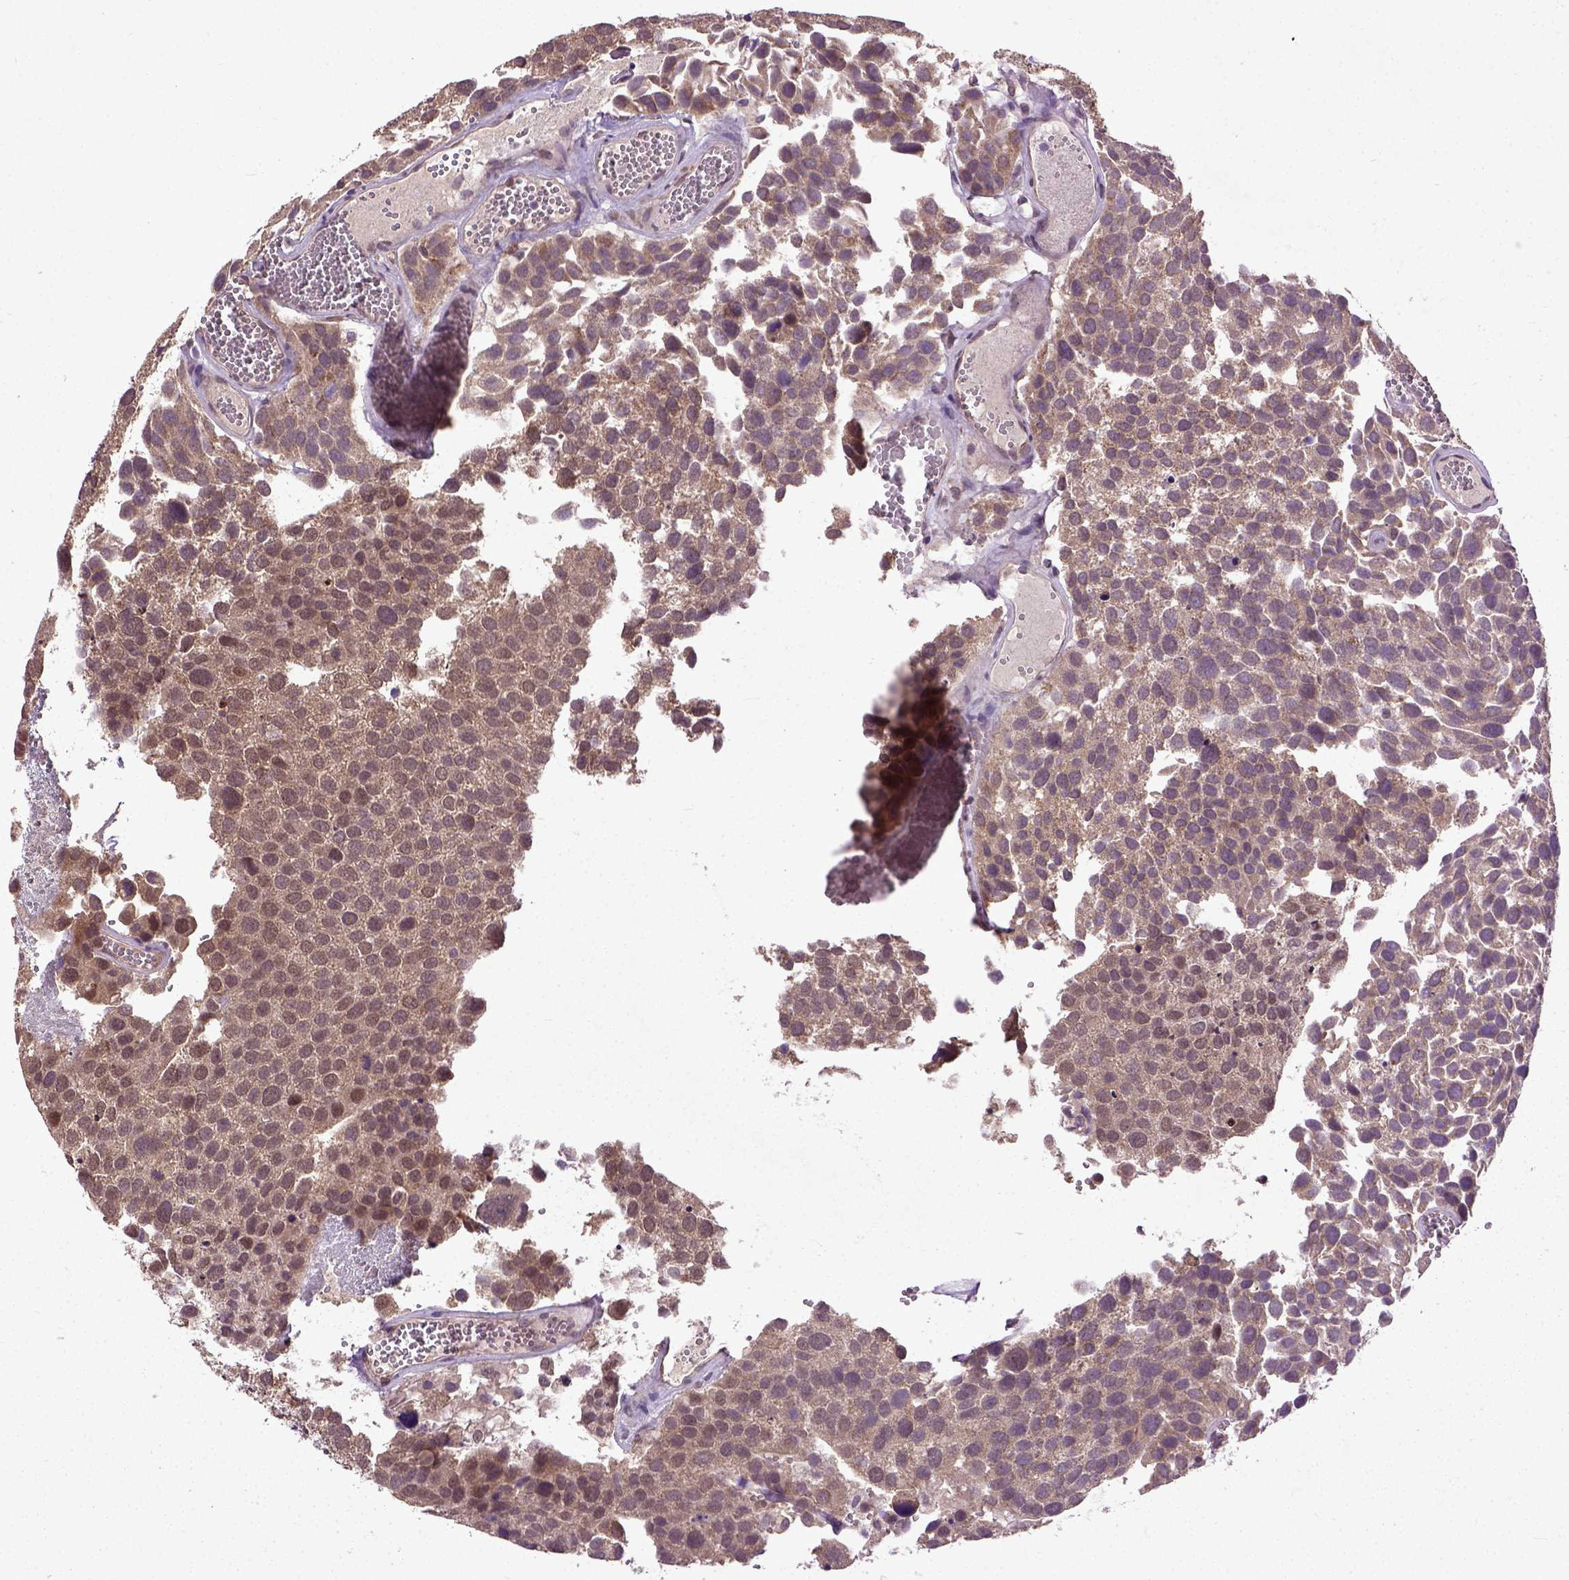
{"staining": {"intensity": "moderate", "quantity": ">75%", "location": "cytoplasmic/membranous,nuclear"}, "tissue": "urothelial cancer", "cell_type": "Tumor cells", "image_type": "cancer", "snomed": [{"axis": "morphology", "description": "Urothelial carcinoma, Low grade"}, {"axis": "topography", "description": "Urinary bladder"}], "caption": "Low-grade urothelial carcinoma stained with a brown dye demonstrates moderate cytoplasmic/membranous and nuclear positive expression in approximately >75% of tumor cells.", "gene": "UBA3", "patient": {"sex": "female", "age": 69}}